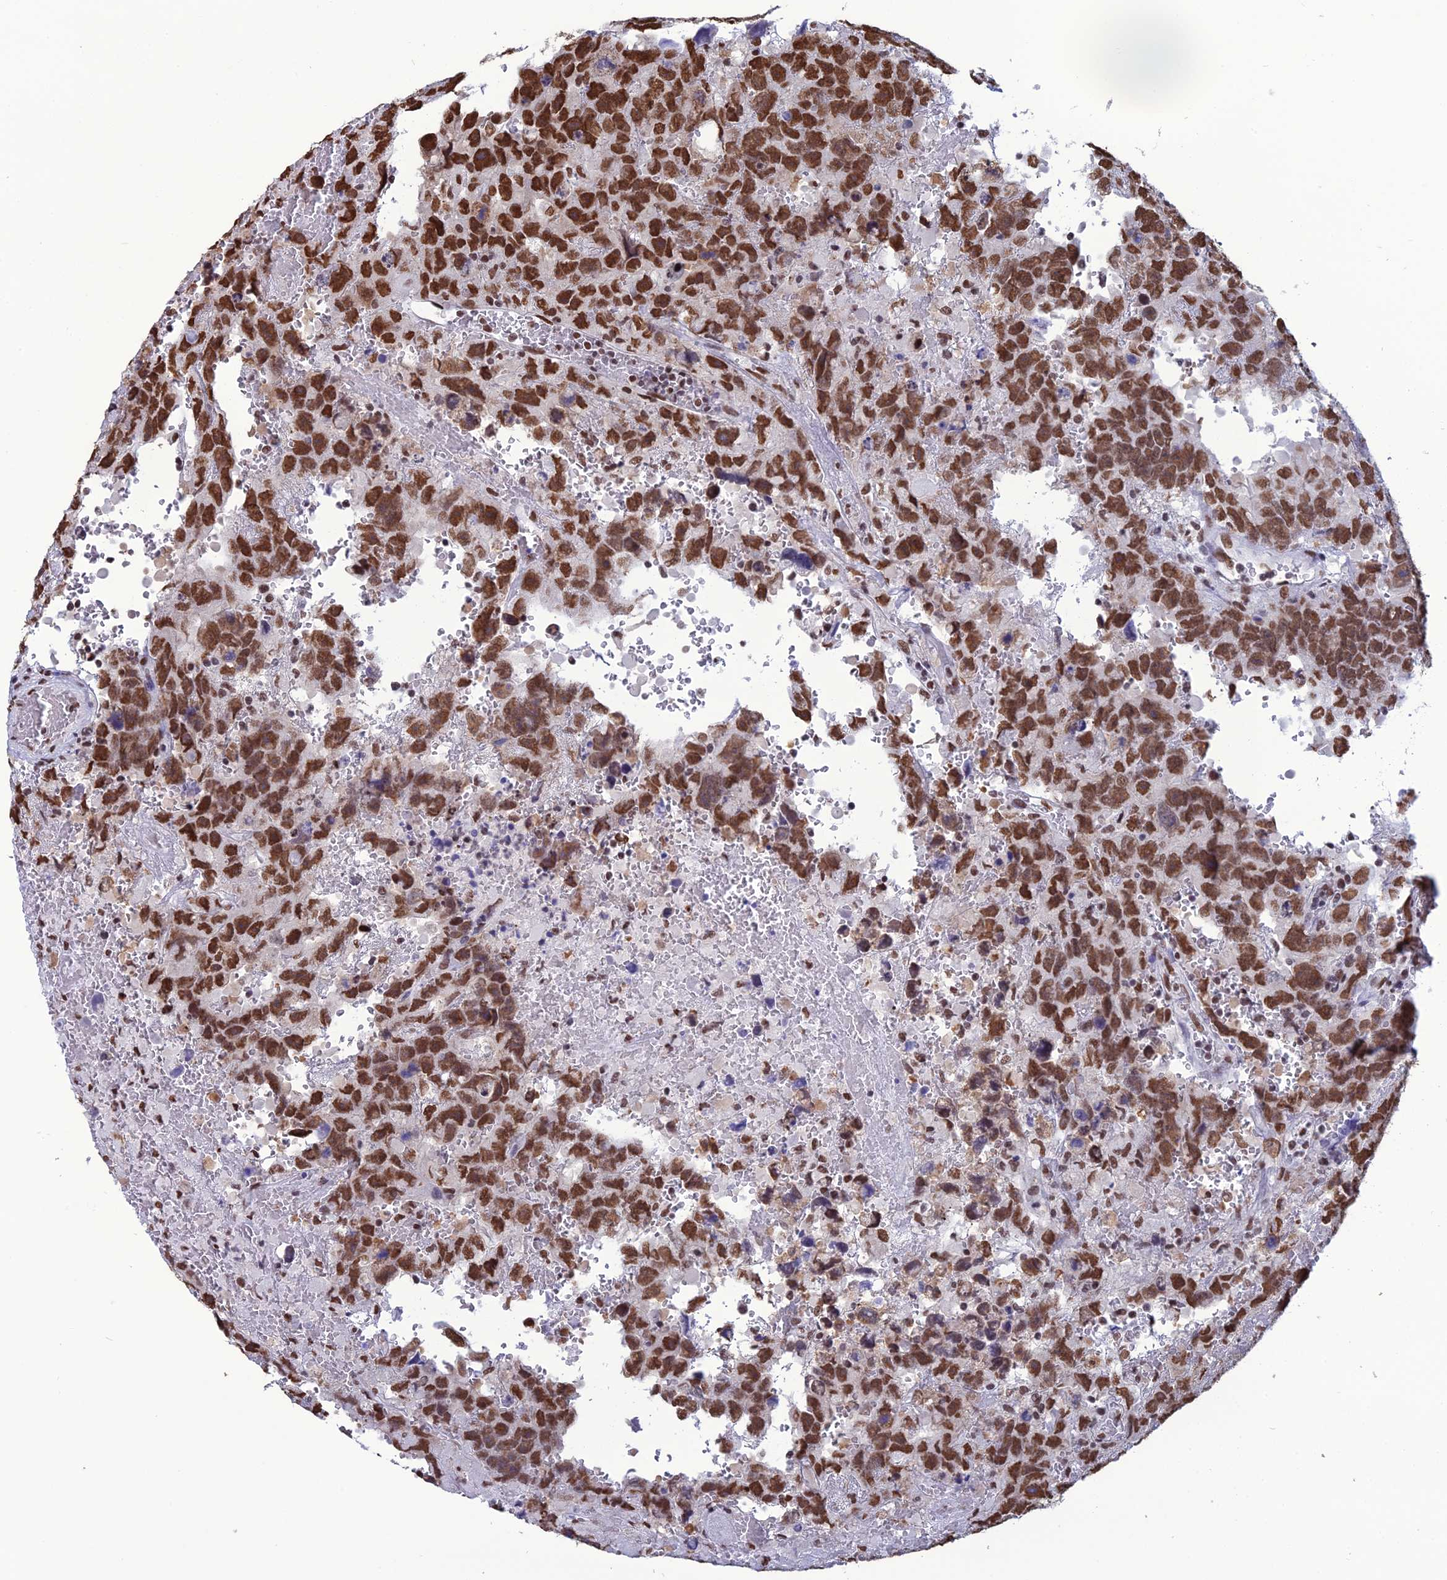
{"staining": {"intensity": "strong", "quantity": ">75%", "location": "nuclear"}, "tissue": "testis cancer", "cell_type": "Tumor cells", "image_type": "cancer", "snomed": [{"axis": "morphology", "description": "Carcinoma, Embryonal, NOS"}, {"axis": "topography", "description": "Testis"}], "caption": "A high amount of strong nuclear positivity is seen in about >75% of tumor cells in testis embryonal carcinoma tissue. The staining was performed using DAB (3,3'-diaminobenzidine), with brown indicating positive protein expression. Nuclei are stained blue with hematoxylin.", "gene": "PRAMEF12", "patient": {"sex": "male", "age": 45}}